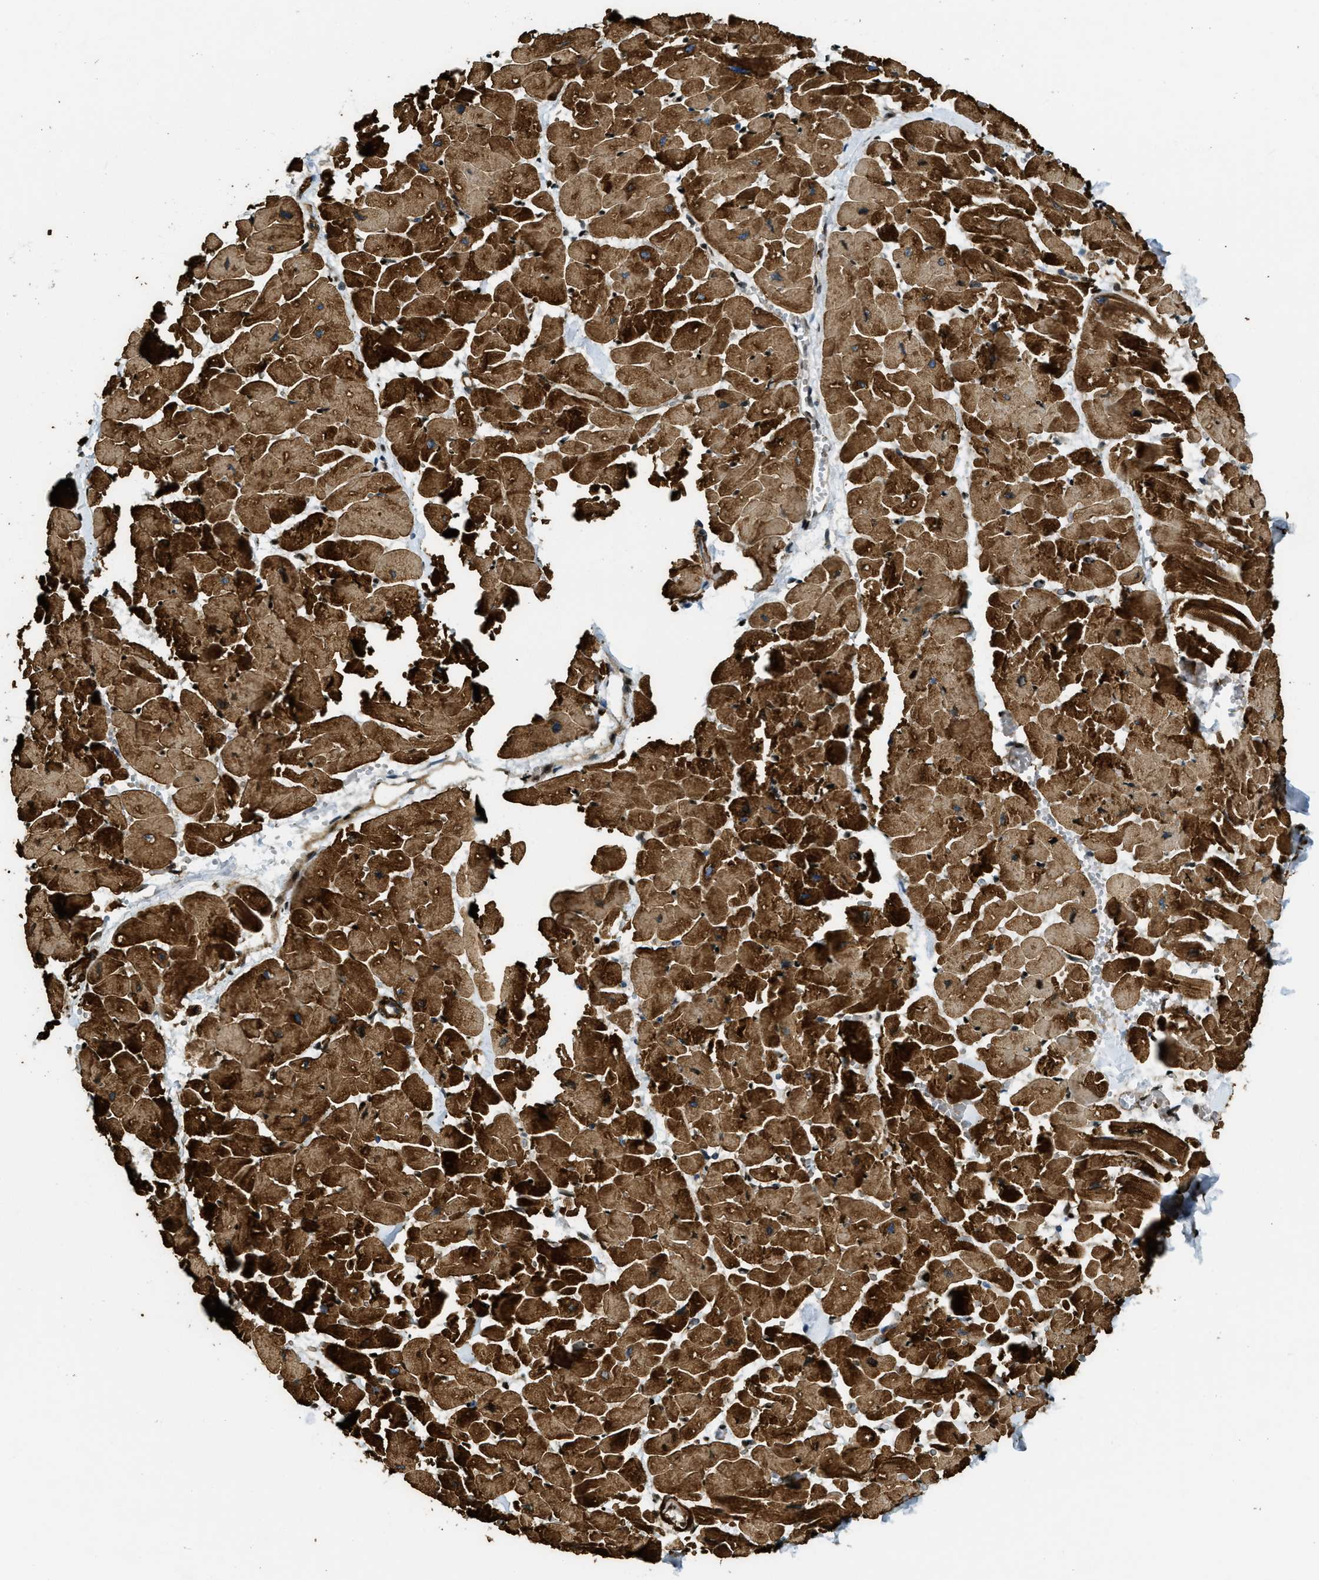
{"staining": {"intensity": "strong", "quantity": ">75%", "location": "cytoplasmic/membranous"}, "tissue": "heart muscle", "cell_type": "Cardiomyocytes", "image_type": "normal", "snomed": [{"axis": "morphology", "description": "Normal tissue, NOS"}, {"axis": "topography", "description": "Heart"}], "caption": "Benign heart muscle demonstrates strong cytoplasmic/membranous positivity in approximately >75% of cardiomyocytes, visualized by immunohistochemistry. (brown staining indicates protein expression, while blue staining denotes nuclei).", "gene": "CFAP36", "patient": {"sex": "female", "age": 19}}